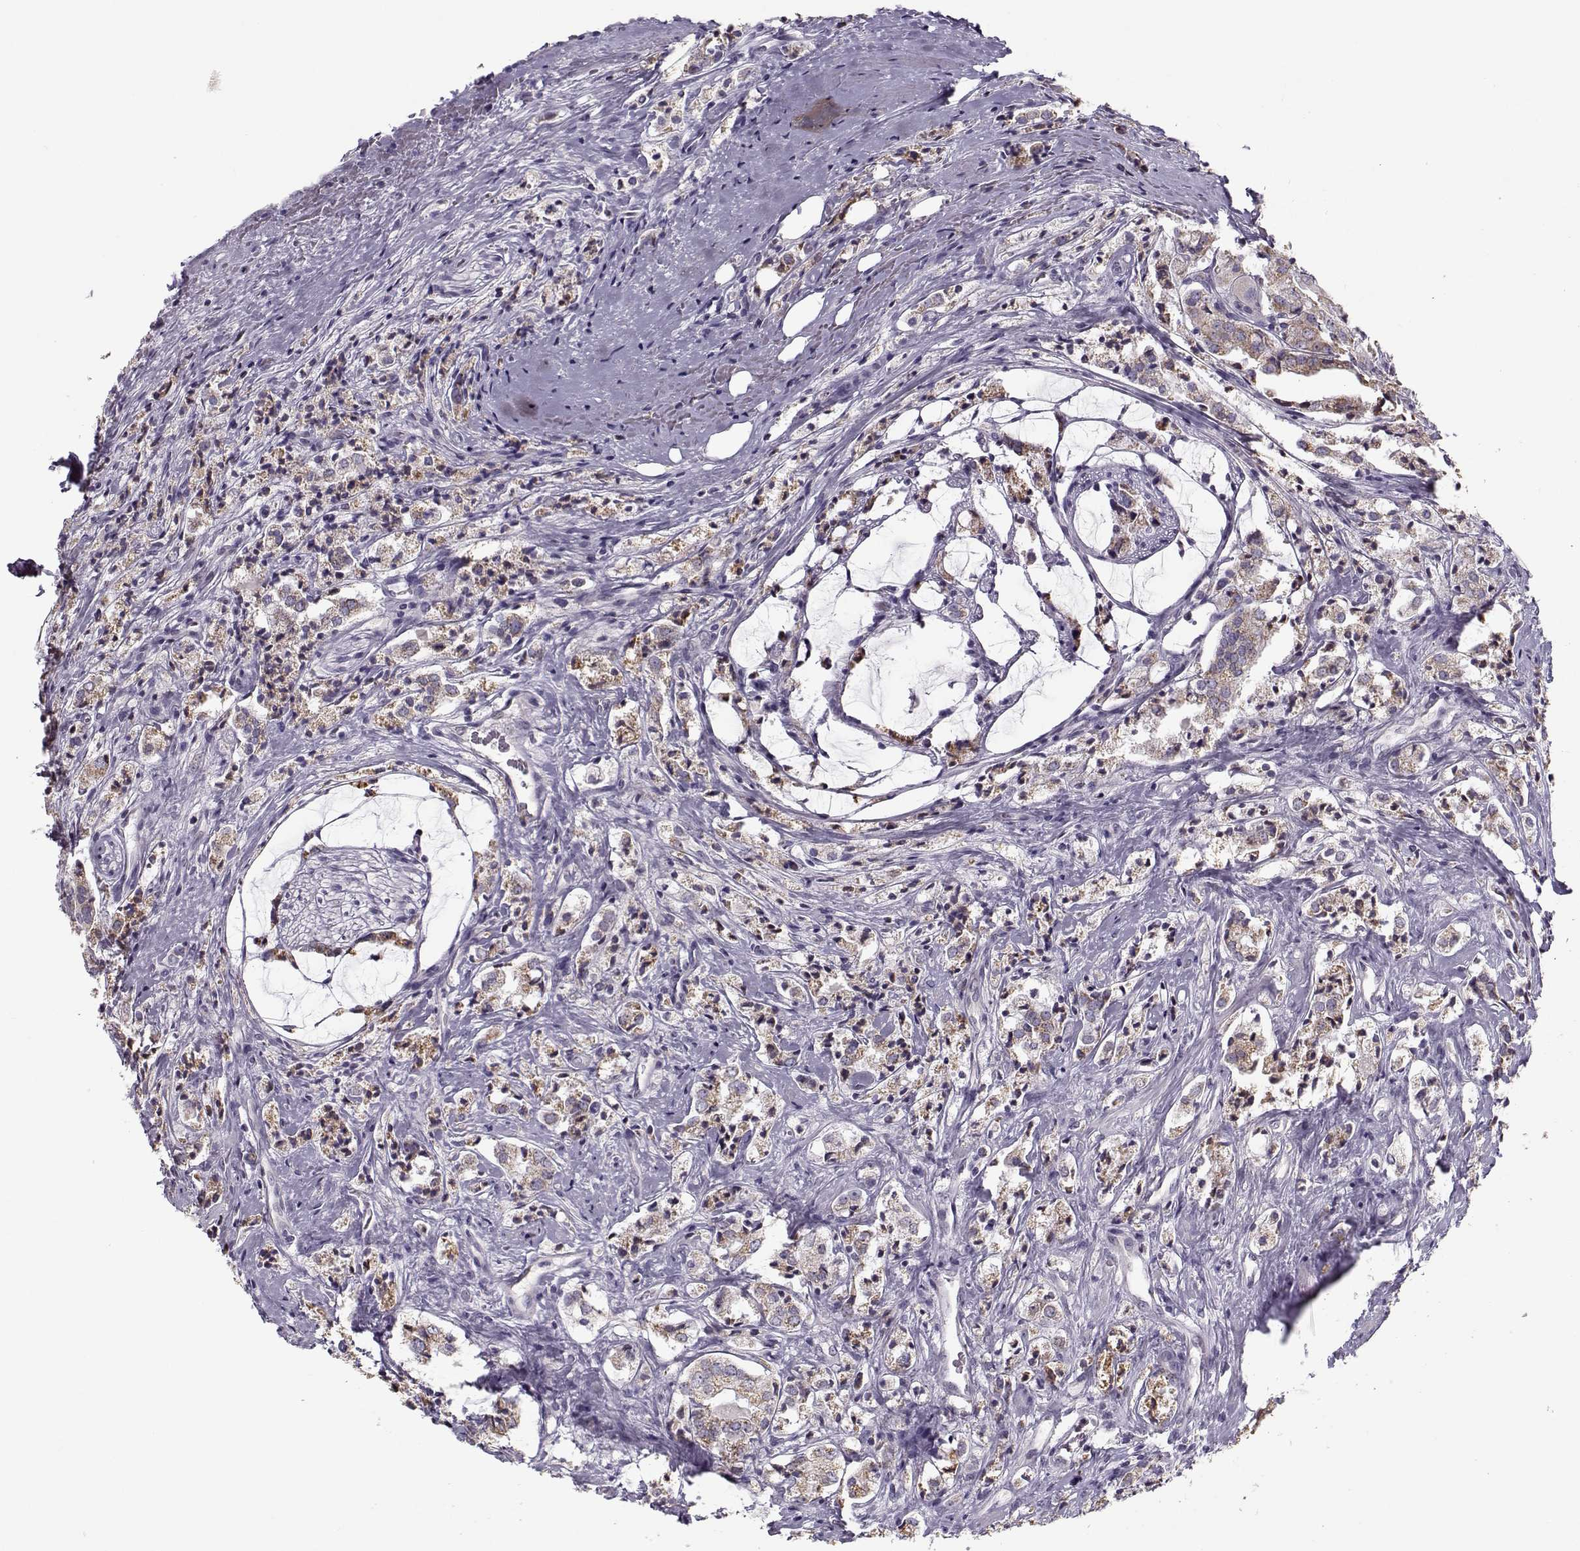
{"staining": {"intensity": "weak", "quantity": "25%-75%", "location": "cytoplasmic/membranous"}, "tissue": "prostate cancer", "cell_type": "Tumor cells", "image_type": "cancer", "snomed": [{"axis": "morphology", "description": "Adenocarcinoma, NOS"}, {"axis": "topography", "description": "Prostate"}], "caption": "This histopathology image exhibits adenocarcinoma (prostate) stained with immunohistochemistry (IHC) to label a protein in brown. The cytoplasmic/membranous of tumor cells show weak positivity for the protein. Nuclei are counter-stained blue.", "gene": "KLF17", "patient": {"sex": "male", "age": 66}}